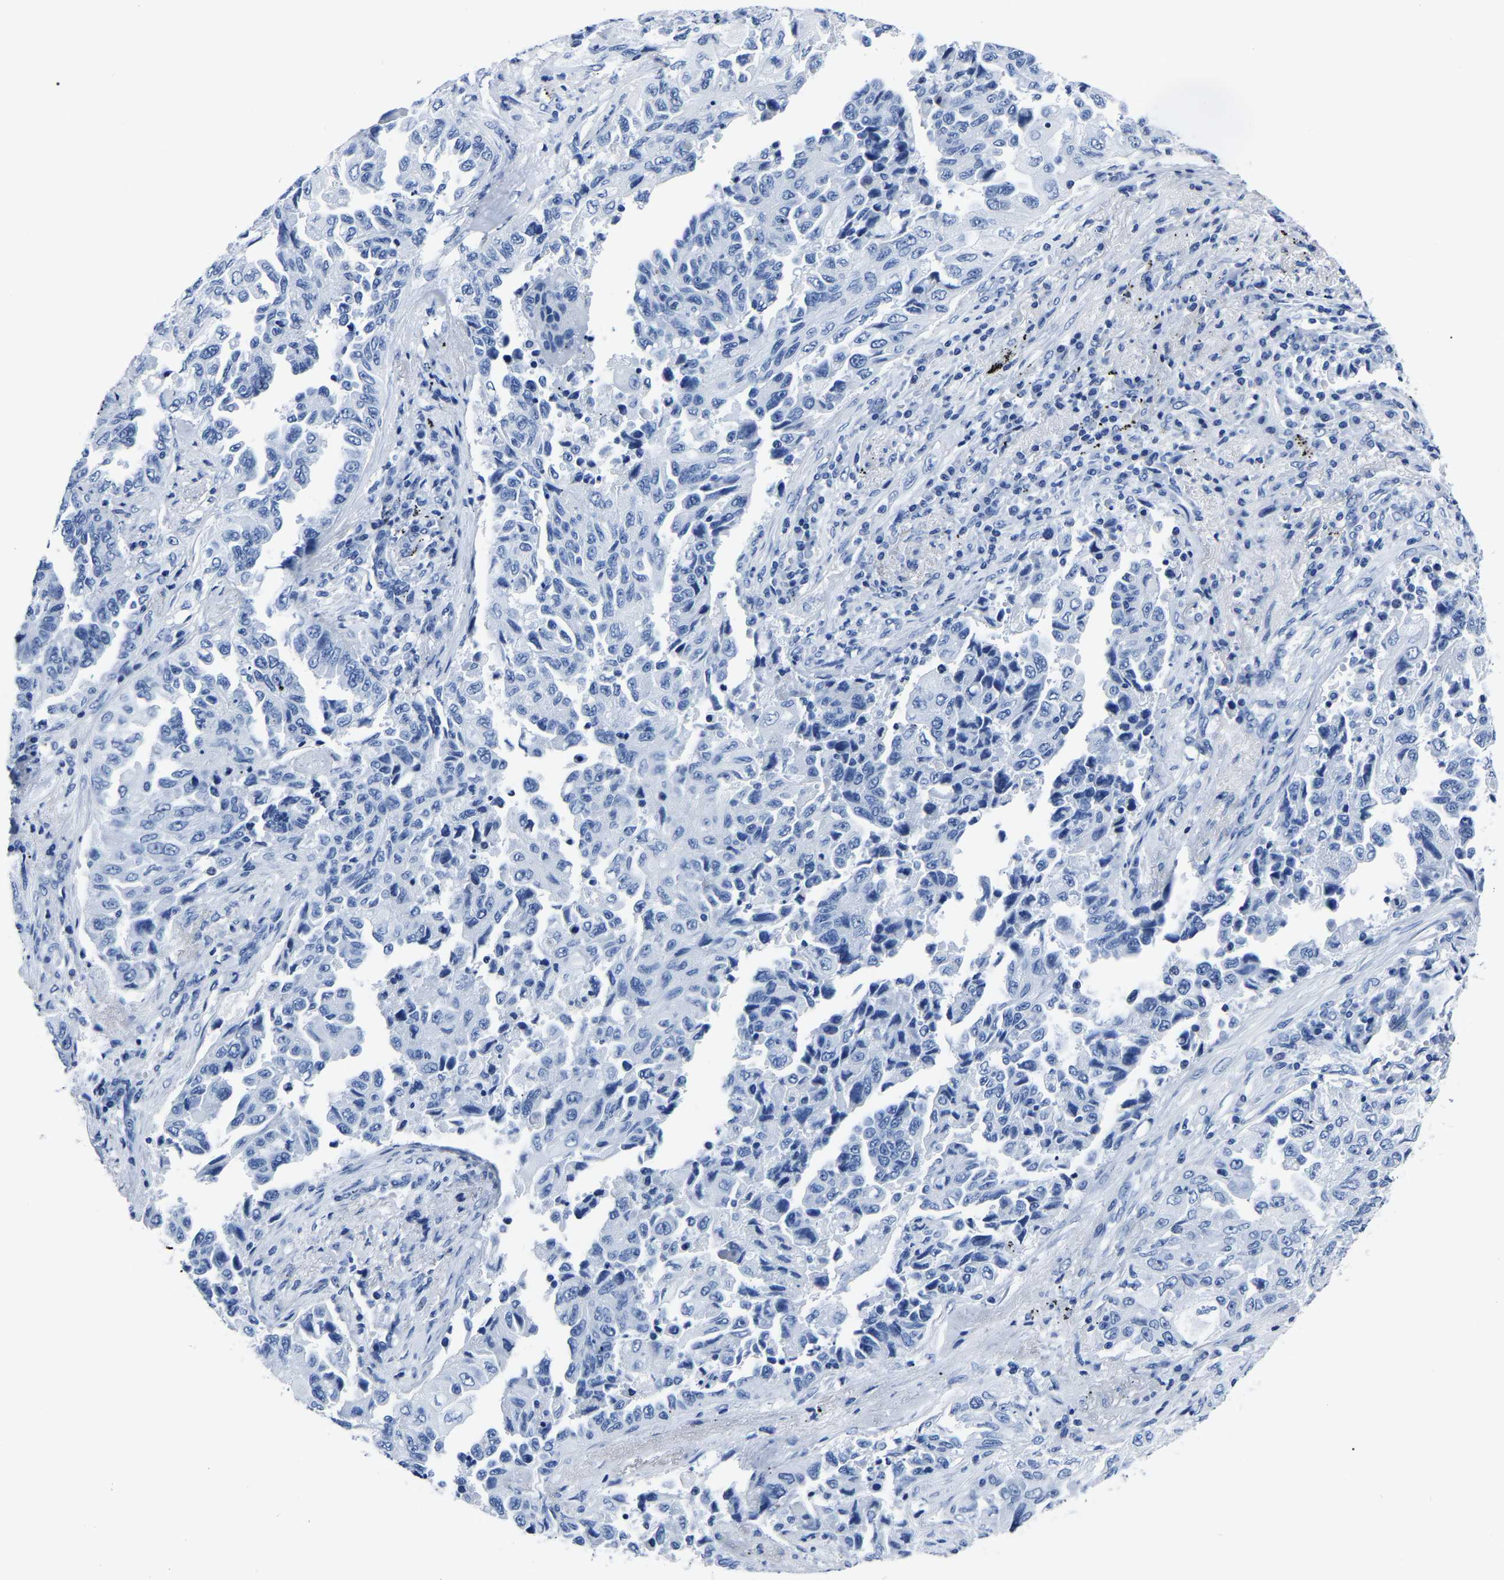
{"staining": {"intensity": "negative", "quantity": "none", "location": "none"}, "tissue": "lung cancer", "cell_type": "Tumor cells", "image_type": "cancer", "snomed": [{"axis": "morphology", "description": "Adenocarcinoma, NOS"}, {"axis": "topography", "description": "Lung"}], "caption": "Immunohistochemistry histopathology image of neoplastic tissue: lung cancer (adenocarcinoma) stained with DAB (3,3'-diaminobenzidine) displays no significant protein staining in tumor cells.", "gene": "IMPG2", "patient": {"sex": "female", "age": 51}}